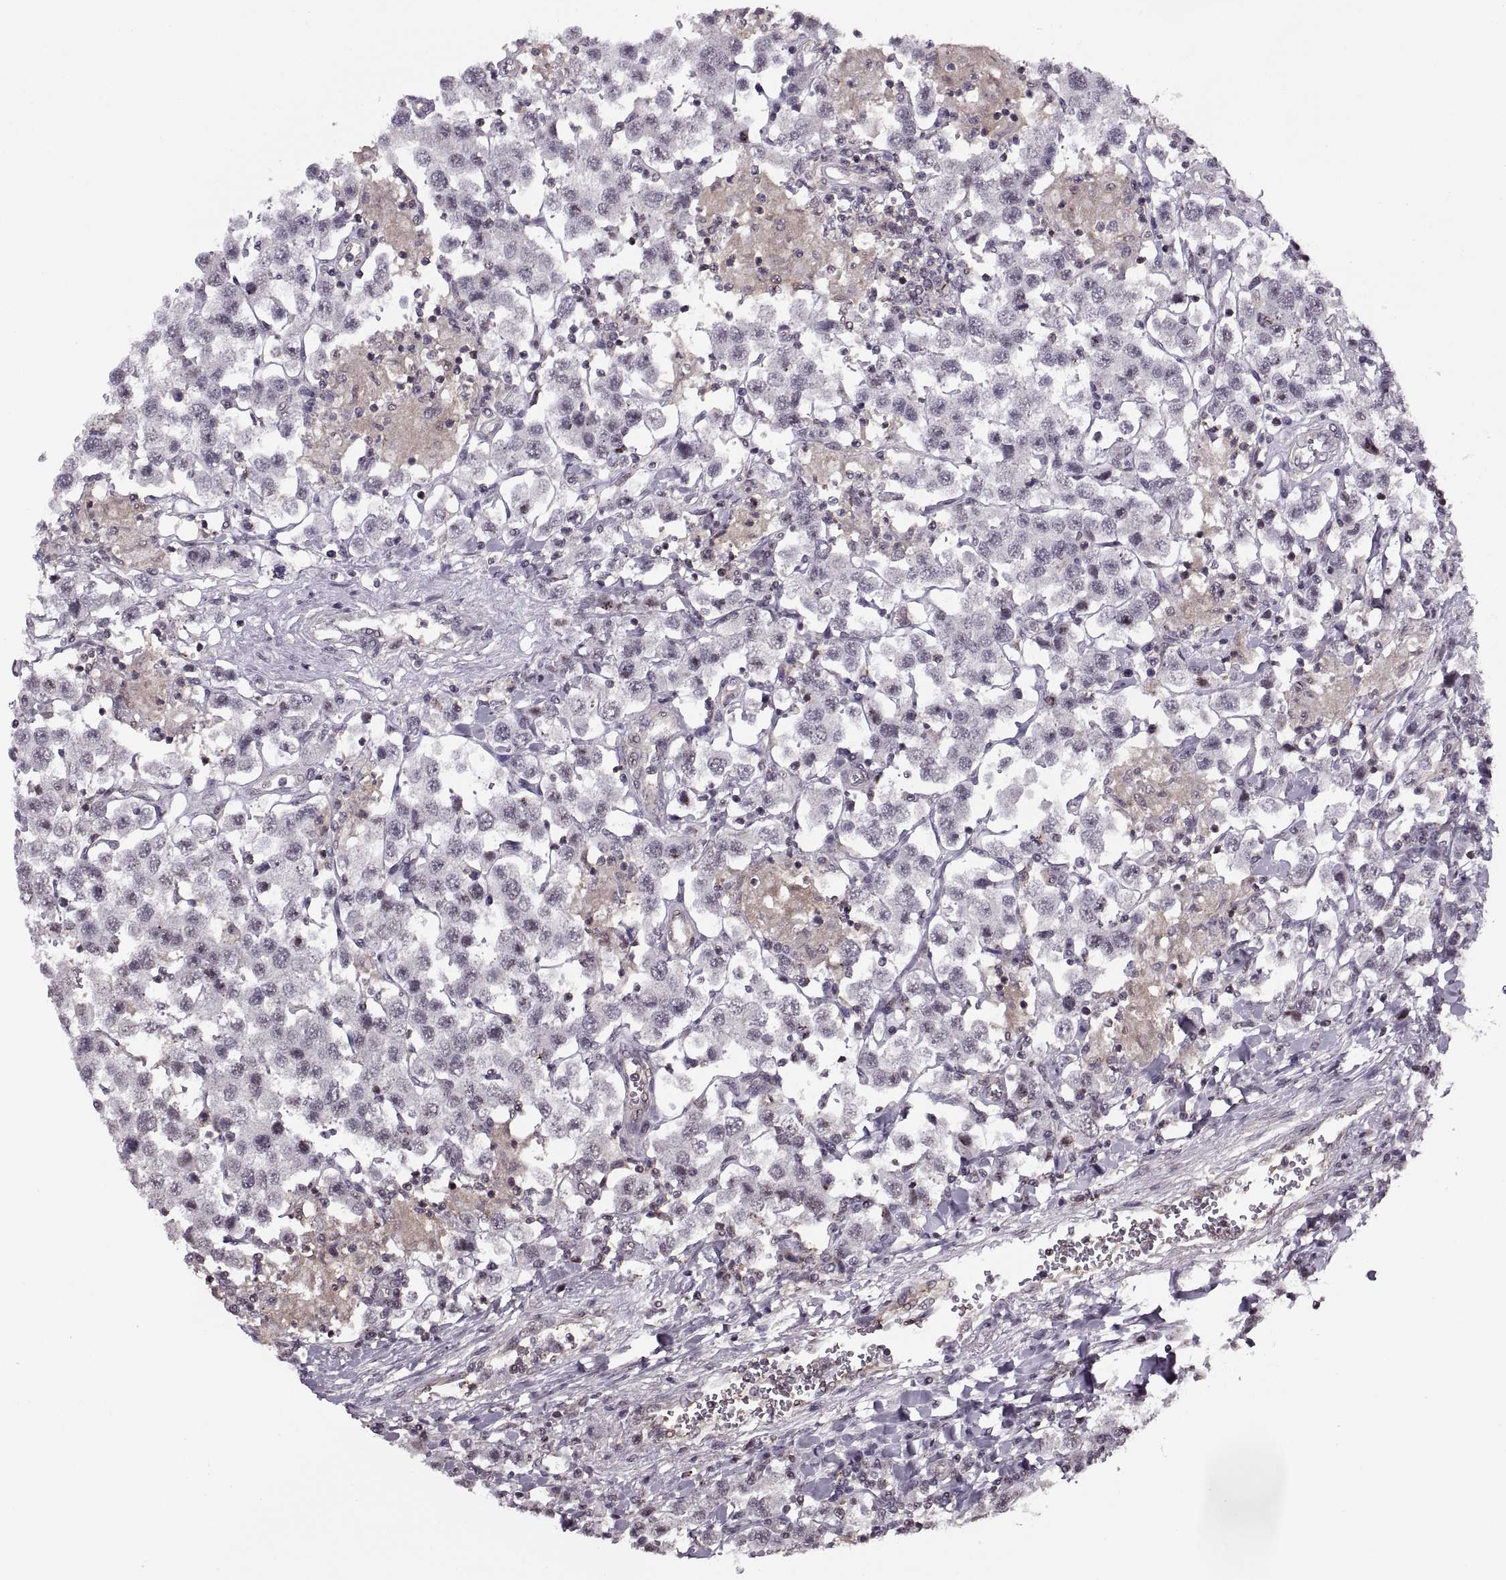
{"staining": {"intensity": "negative", "quantity": "none", "location": "none"}, "tissue": "testis cancer", "cell_type": "Tumor cells", "image_type": "cancer", "snomed": [{"axis": "morphology", "description": "Seminoma, NOS"}, {"axis": "topography", "description": "Testis"}], "caption": "An immunohistochemistry histopathology image of testis cancer is shown. There is no staining in tumor cells of testis cancer.", "gene": "LUZP2", "patient": {"sex": "male", "age": 45}}